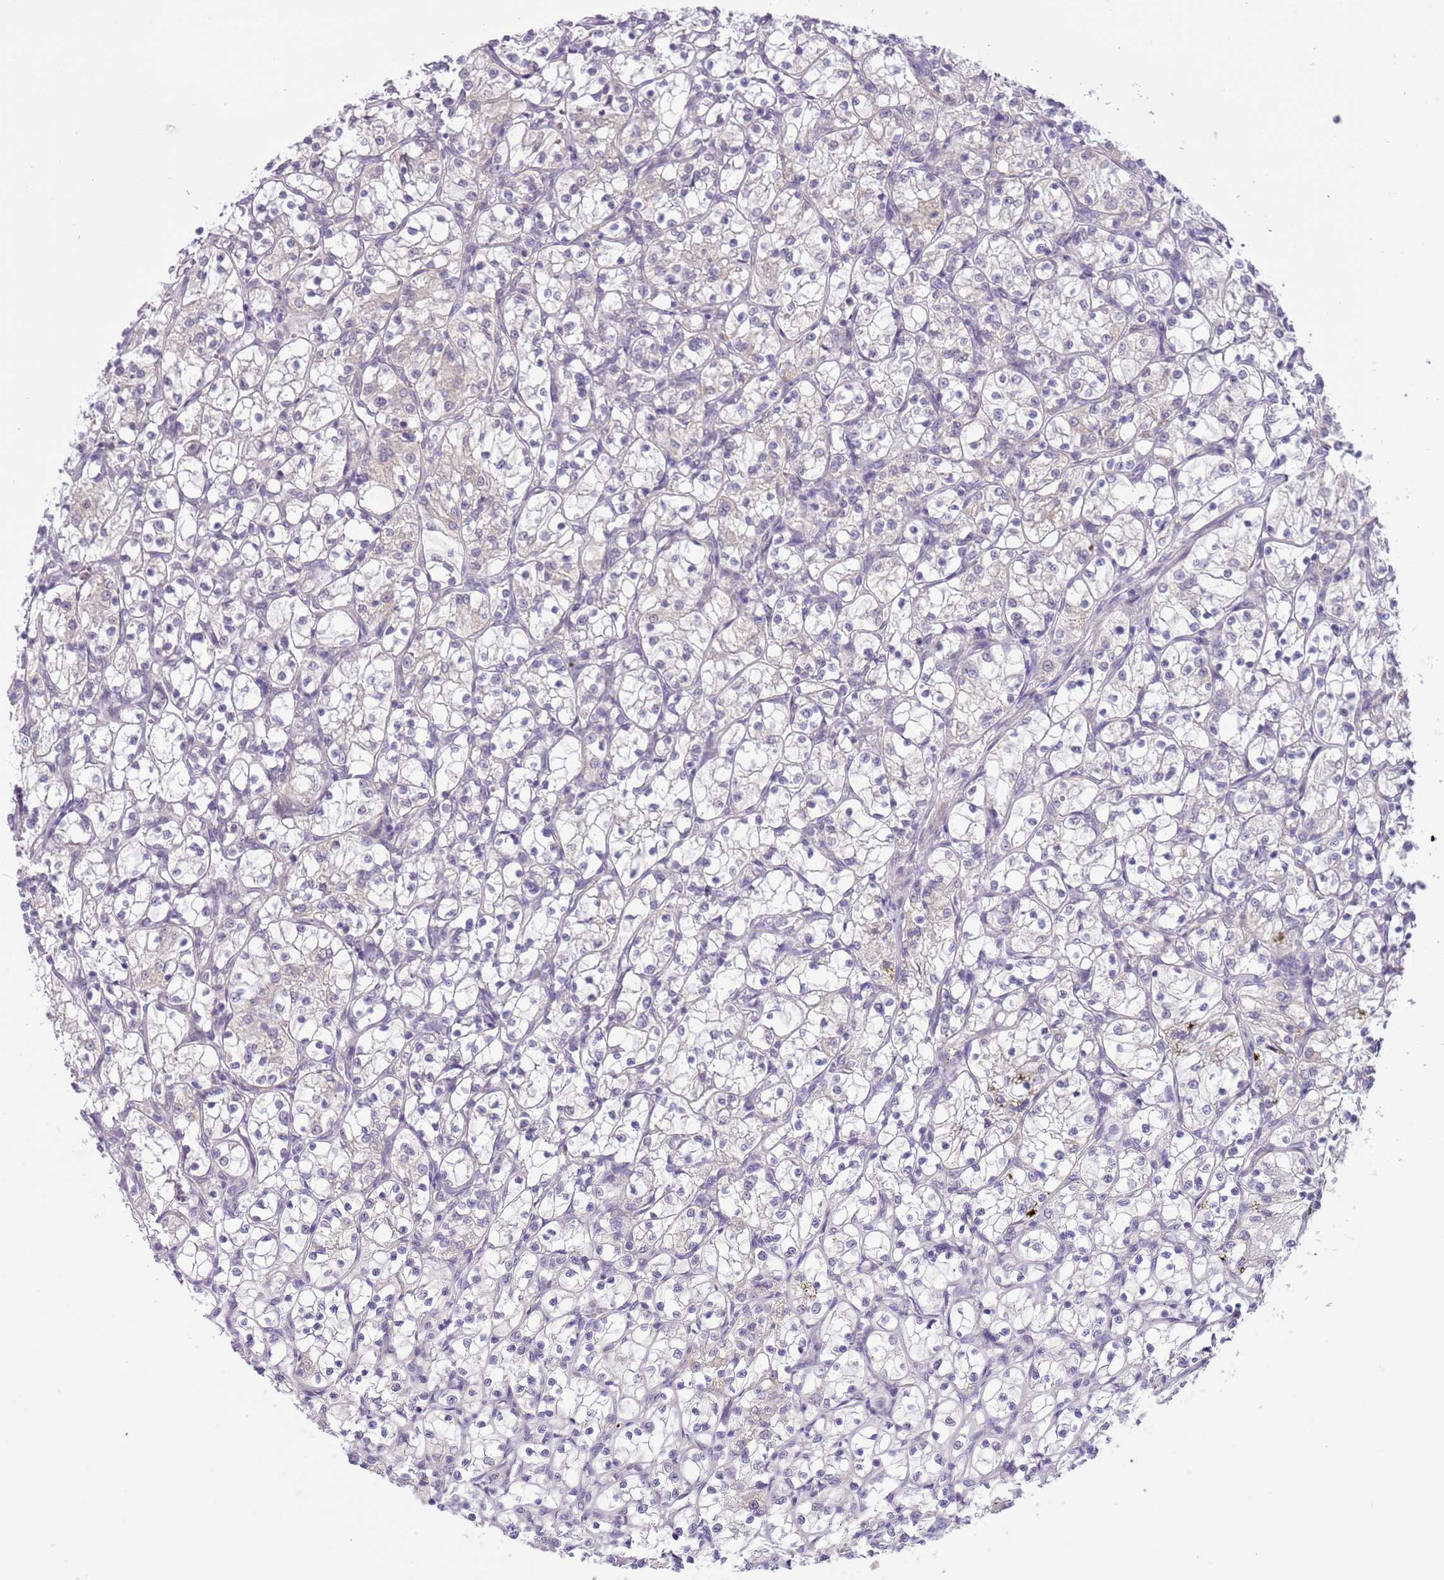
{"staining": {"intensity": "negative", "quantity": "none", "location": "none"}, "tissue": "renal cancer", "cell_type": "Tumor cells", "image_type": "cancer", "snomed": [{"axis": "morphology", "description": "Adenocarcinoma, NOS"}, {"axis": "topography", "description": "Kidney"}], "caption": "High power microscopy photomicrograph of an immunohistochemistry image of renal cancer, revealing no significant staining in tumor cells.", "gene": "FAM120C", "patient": {"sex": "female", "age": 69}}